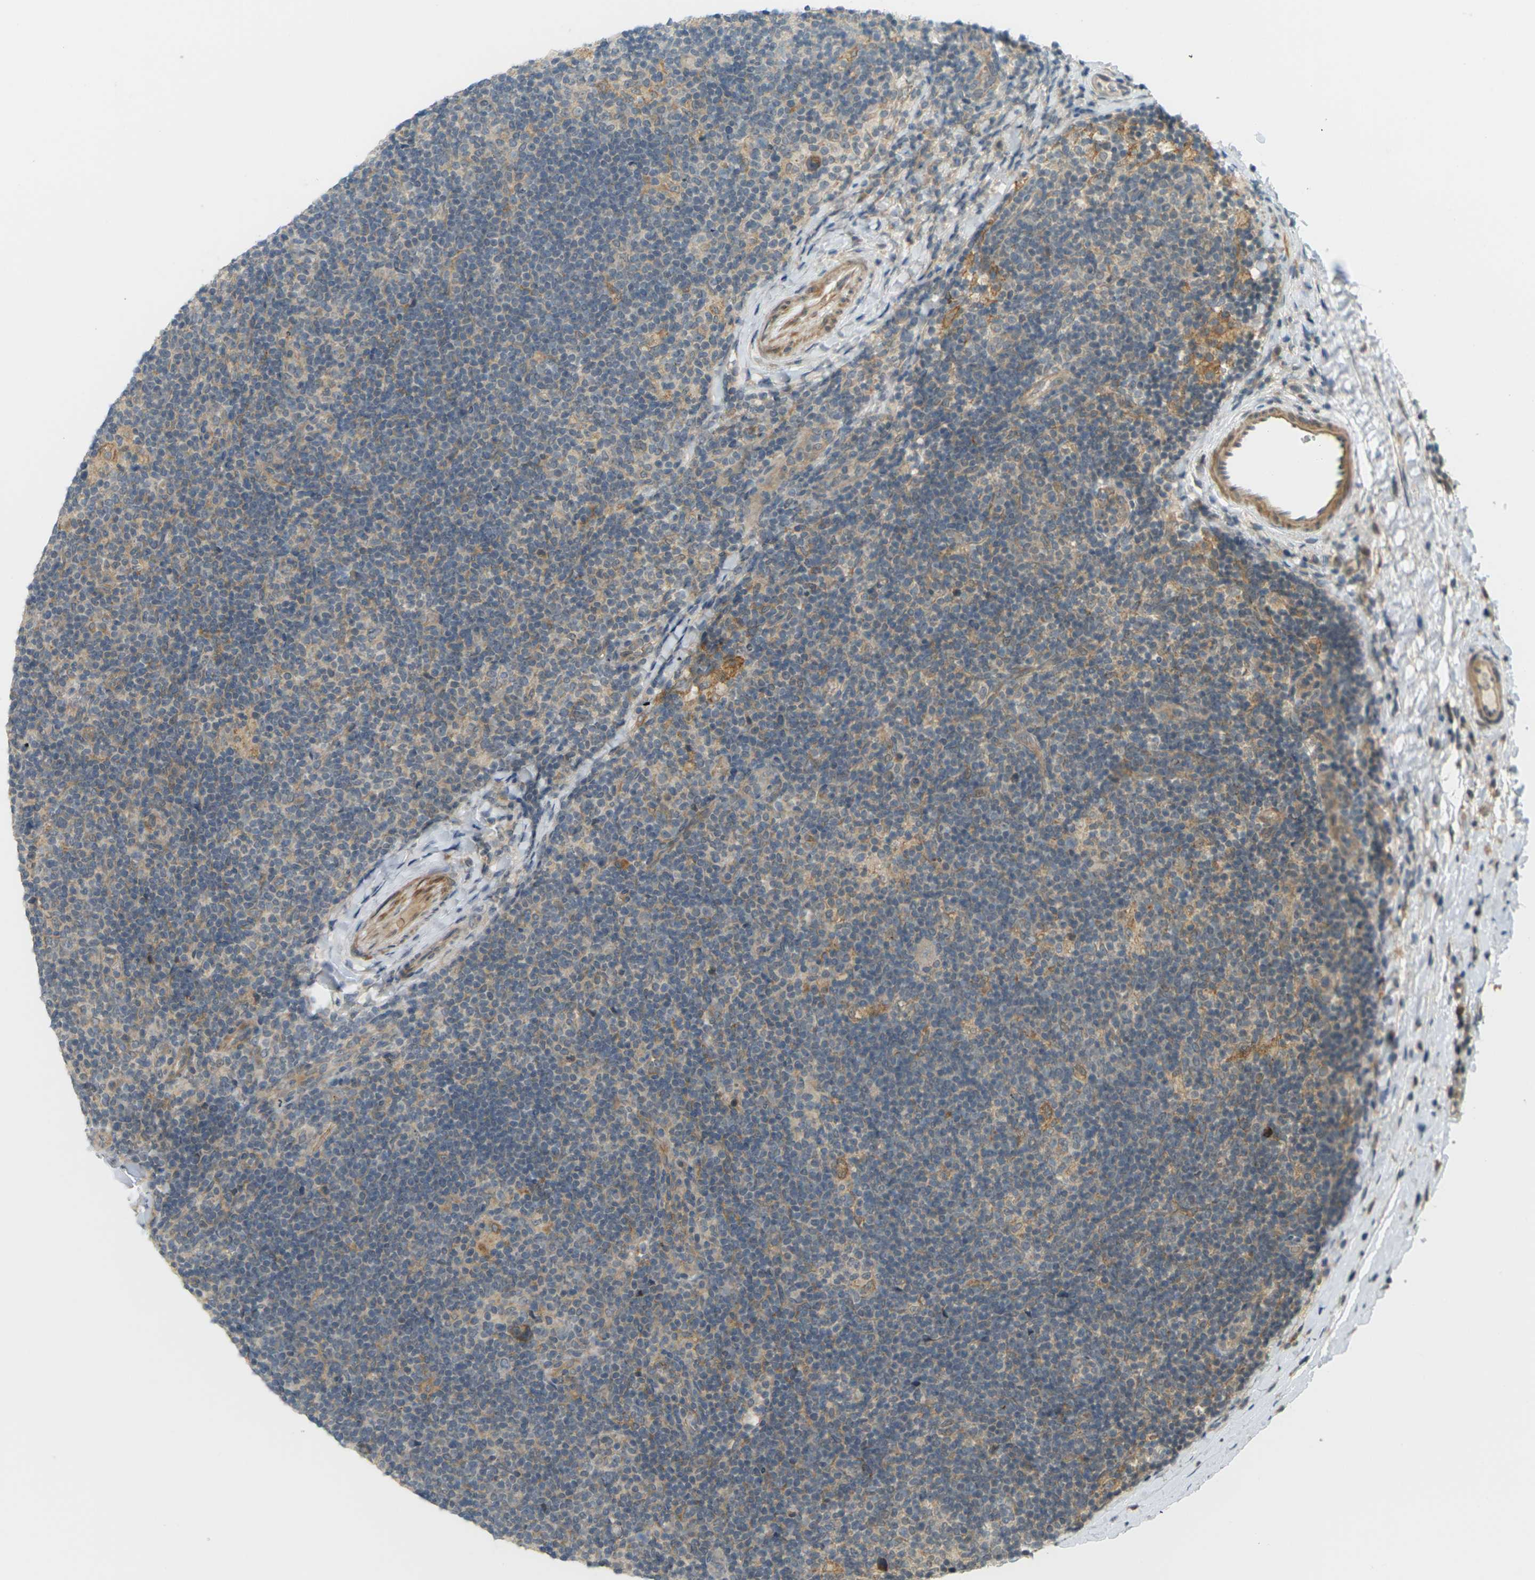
{"staining": {"intensity": "negative", "quantity": "none", "location": "none"}, "tissue": "lymphoma", "cell_type": "Tumor cells", "image_type": "cancer", "snomed": [{"axis": "morphology", "description": "Hodgkin's disease, NOS"}, {"axis": "topography", "description": "Lymph node"}], "caption": "An immunohistochemistry (IHC) micrograph of Hodgkin's disease is shown. There is no staining in tumor cells of Hodgkin's disease. (DAB immunohistochemistry (IHC) with hematoxylin counter stain).", "gene": "SOCS6", "patient": {"sex": "female", "age": 57}}